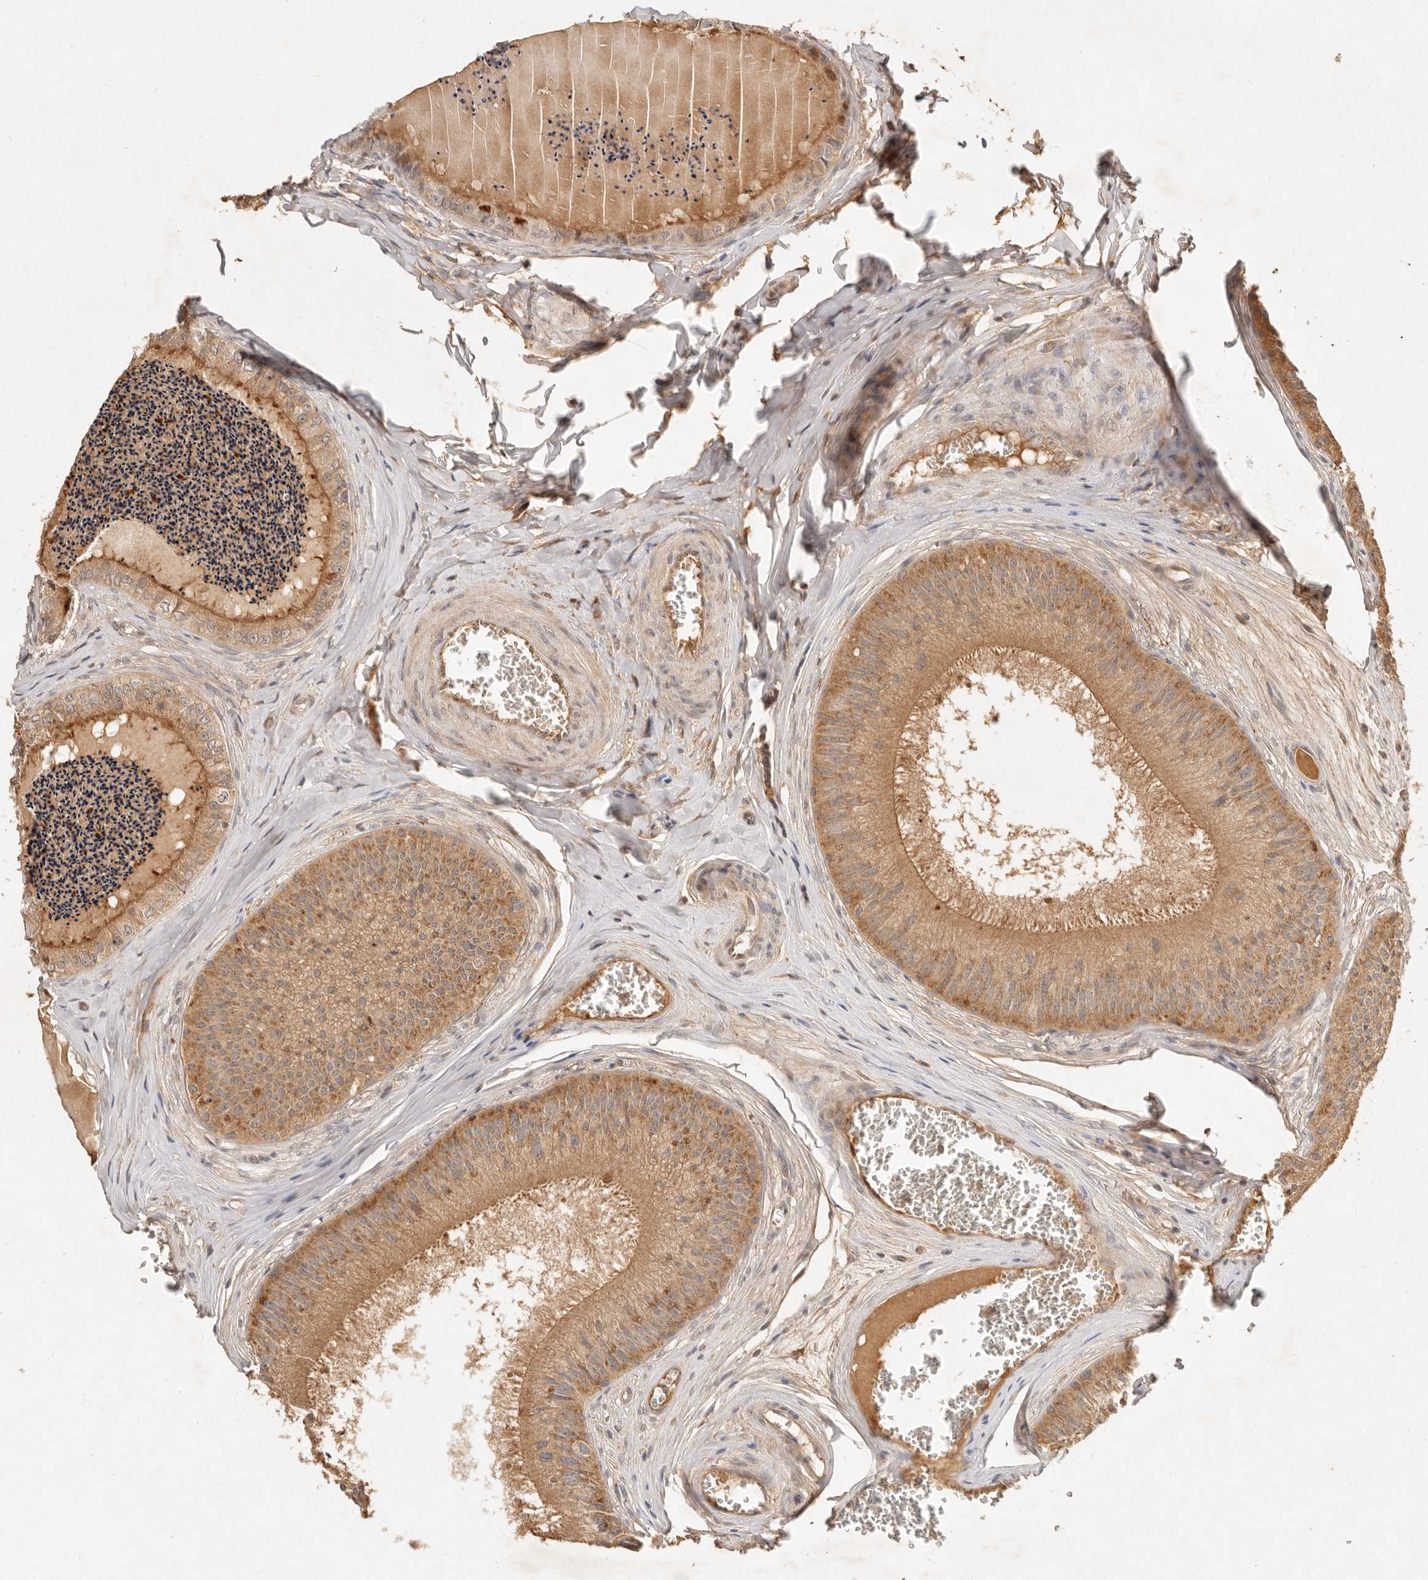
{"staining": {"intensity": "moderate", "quantity": ">75%", "location": "cytoplasmic/membranous"}, "tissue": "epididymis", "cell_type": "Glandular cells", "image_type": "normal", "snomed": [{"axis": "morphology", "description": "Normal tissue, NOS"}, {"axis": "topography", "description": "Epididymis"}], "caption": "Protein expression analysis of normal epididymis exhibits moderate cytoplasmic/membranous positivity in approximately >75% of glandular cells. The protein of interest is stained brown, and the nuclei are stained in blue (DAB IHC with brightfield microscopy, high magnification).", "gene": "FREM2", "patient": {"sex": "male", "age": 31}}